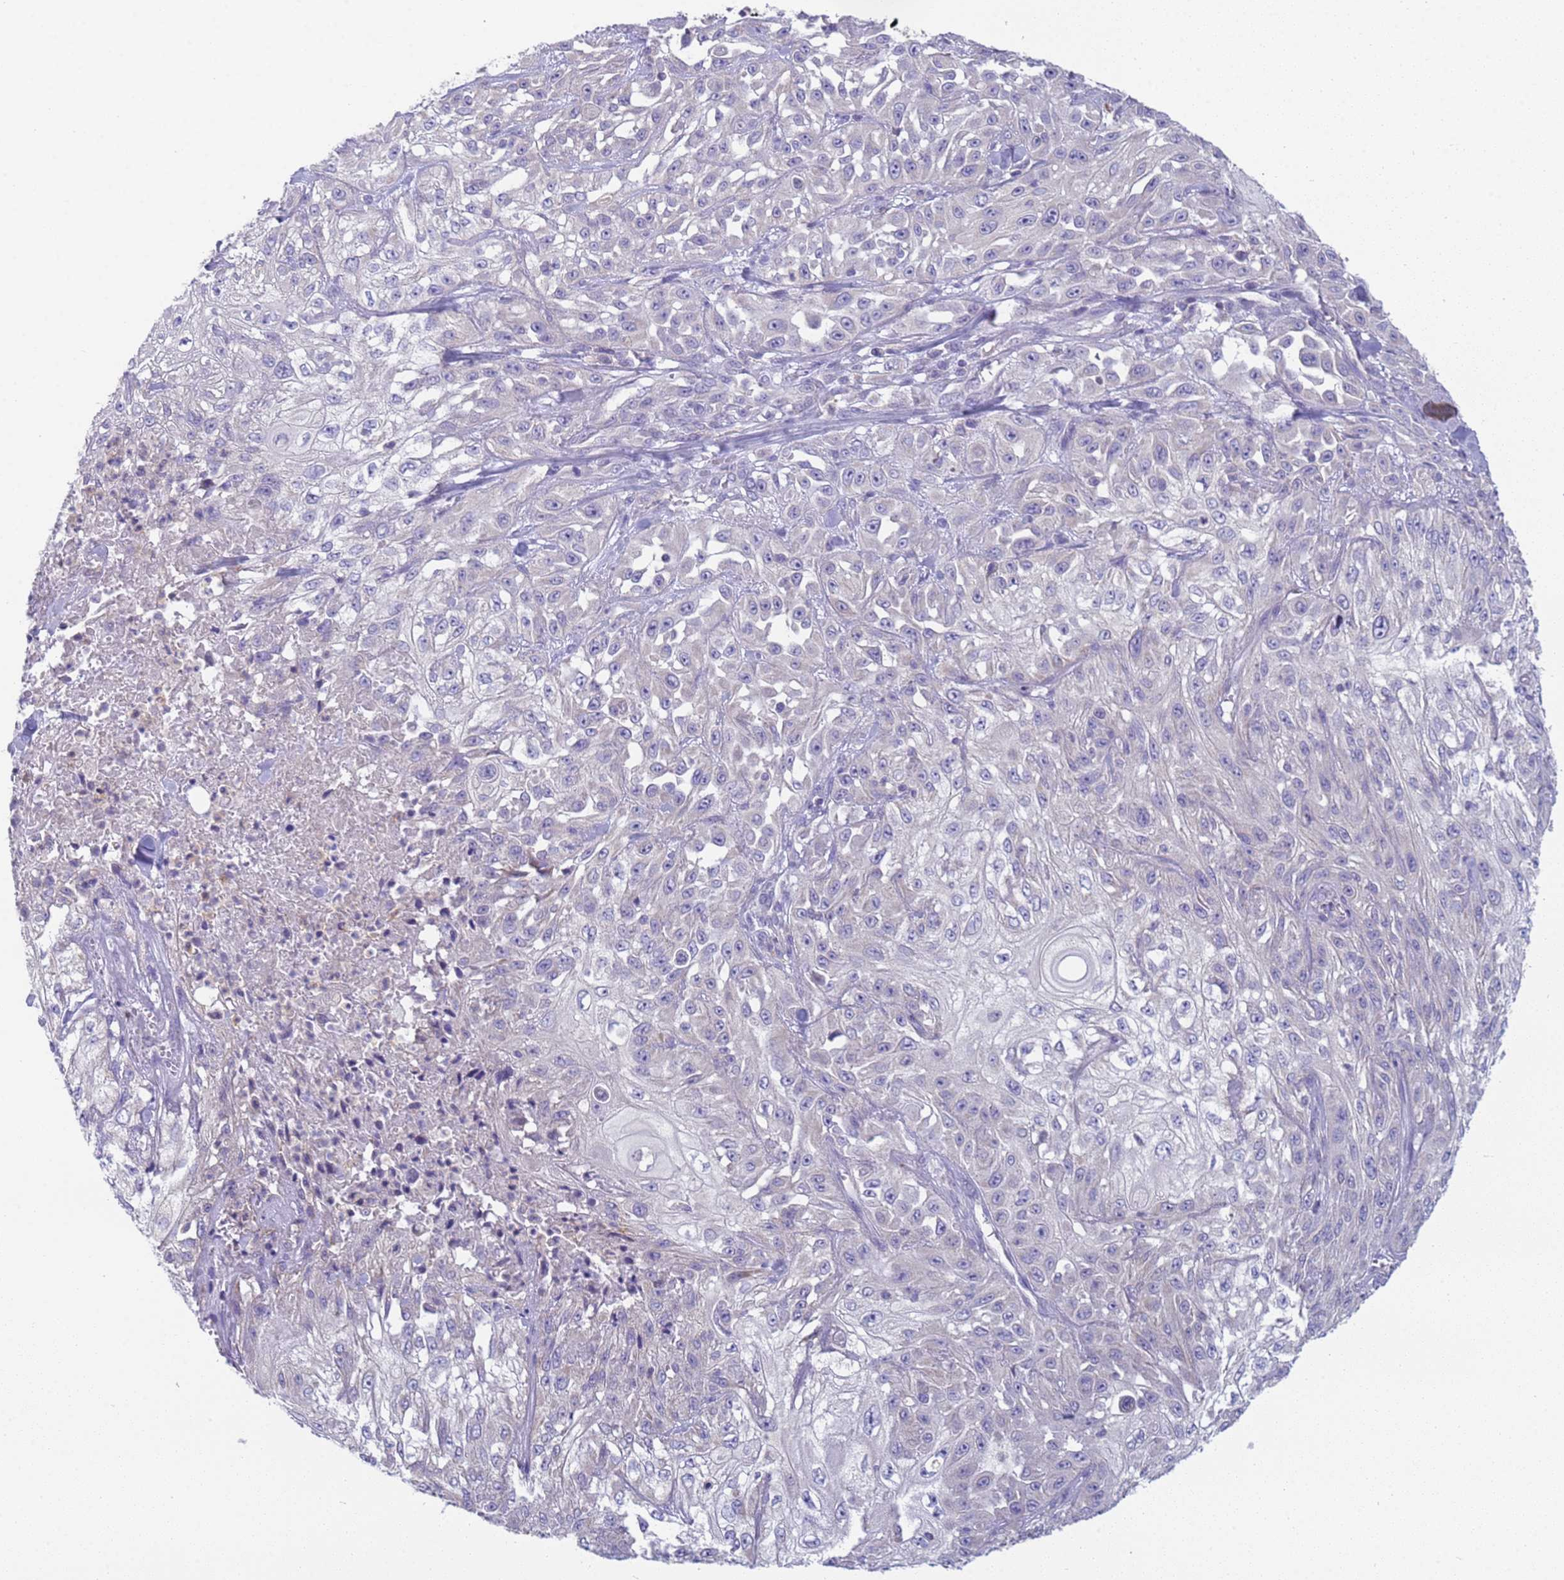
{"staining": {"intensity": "negative", "quantity": "none", "location": "none"}, "tissue": "skin cancer", "cell_type": "Tumor cells", "image_type": "cancer", "snomed": [{"axis": "morphology", "description": "Squamous cell carcinoma, NOS"}, {"axis": "morphology", "description": "Squamous cell carcinoma, metastatic, NOS"}, {"axis": "topography", "description": "Skin"}, {"axis": "topography", "description": "Lymph node"}], "caption": "Immunohistochemistry (IHC) of human skin squamous cell carcinoma reveals no staining in tumor cells. (Stains: DAB immunohistochemistry with hematoxylin counter stain, Microscopy: brightfield microscopy at high magnification).", "gene": "CR1", "patient": {"sex": "male", "age": 75}}